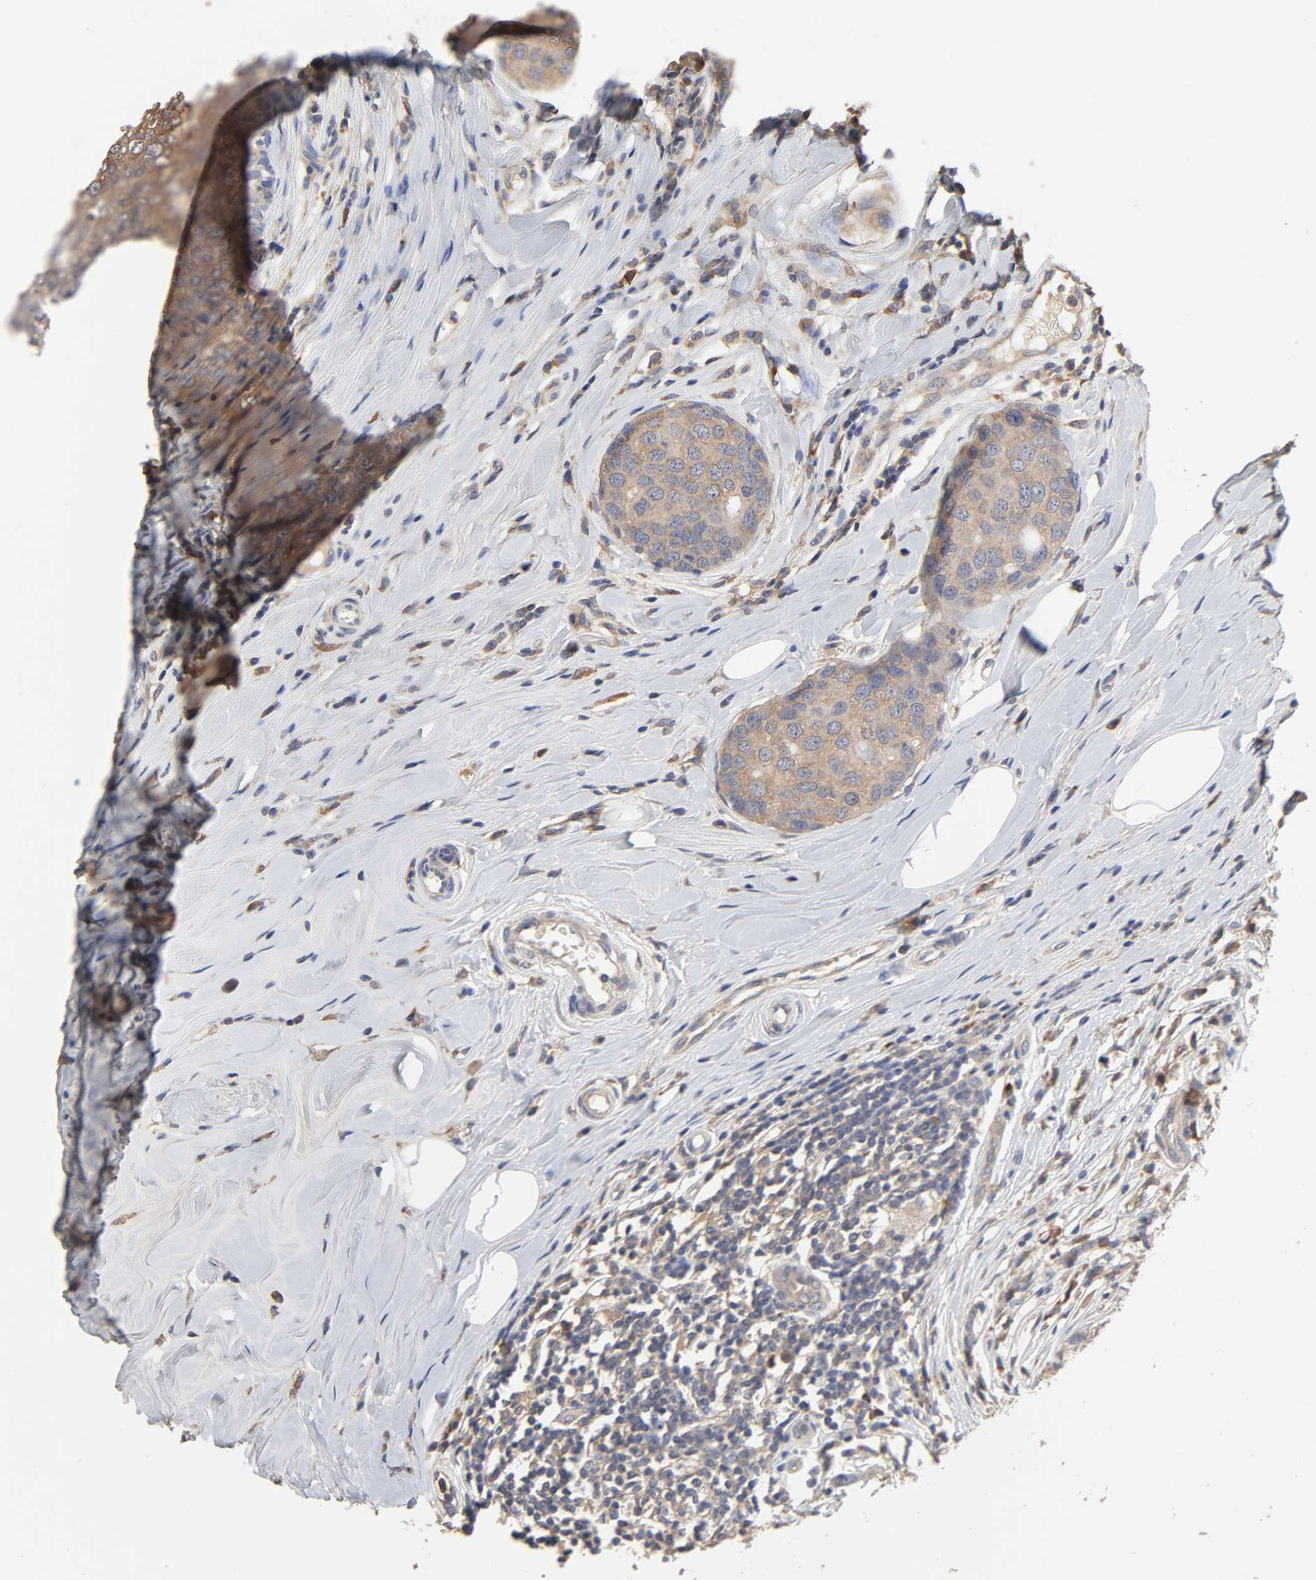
{"staining": {"intensity": "weak", "quantity": ">75%", "location": "cytoplasmic/membranous"}, "tissue": "breast cancer", "cell_type": "Tumor cells", "image_type": "cancer", "snomed": [{"axis": "morphology", "description": "Duct carcinoma"}, {"axis": "topography", "description": "Breast"}], "caption": "This histopathology image shows immunohistochemistry (IHC) staining of intraductal carcinoma (breast), with low weak cytoplasmic/membranous expression in about >75% of tumor cells.", "gene": "EIF4G2", "patient": {"sex": "female", "age": 27}}